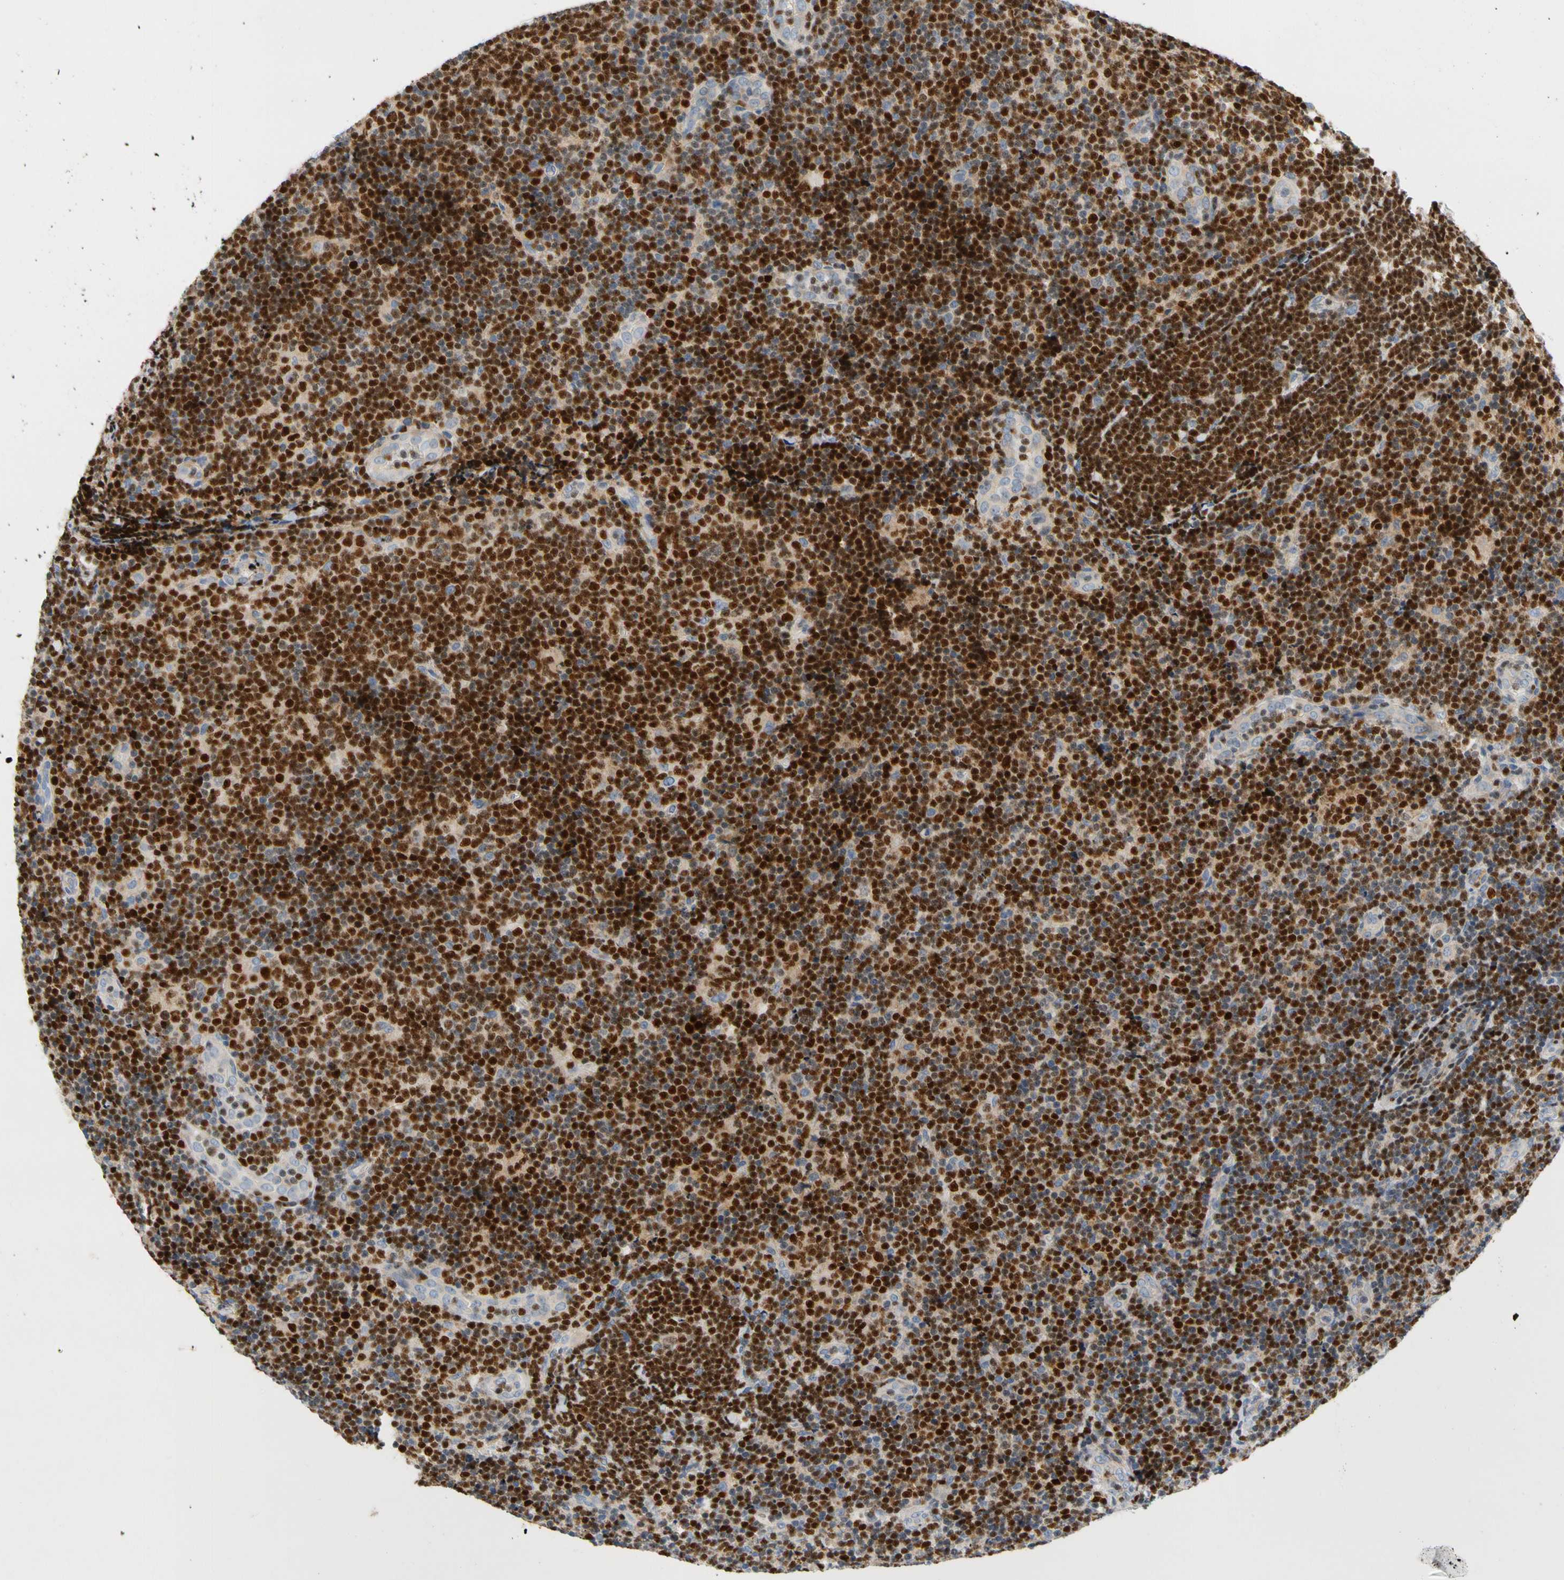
{"staining": {"intensity": "strong", "quantity": ">75%", "location": "nuclear"}, "tissue": "lymphoma", "cell_type": "Tumor cells", "image_type": "cancer", "snomed": [{"axis": "morphology", "description": "Malignant lymphoma, non-Hodgkin's type, Low grade"}, {"axis": "topography", "description": "Lymph node"}], "caption": "Immunohistochemistry (DAB (3,3'-diaminobenzidine)) staining of lymphoma exhibits strong nuclear protein staining in about >75% of tumor cells.", "gene": "SP140", "patient": {"sex": "male", "age": 83}}